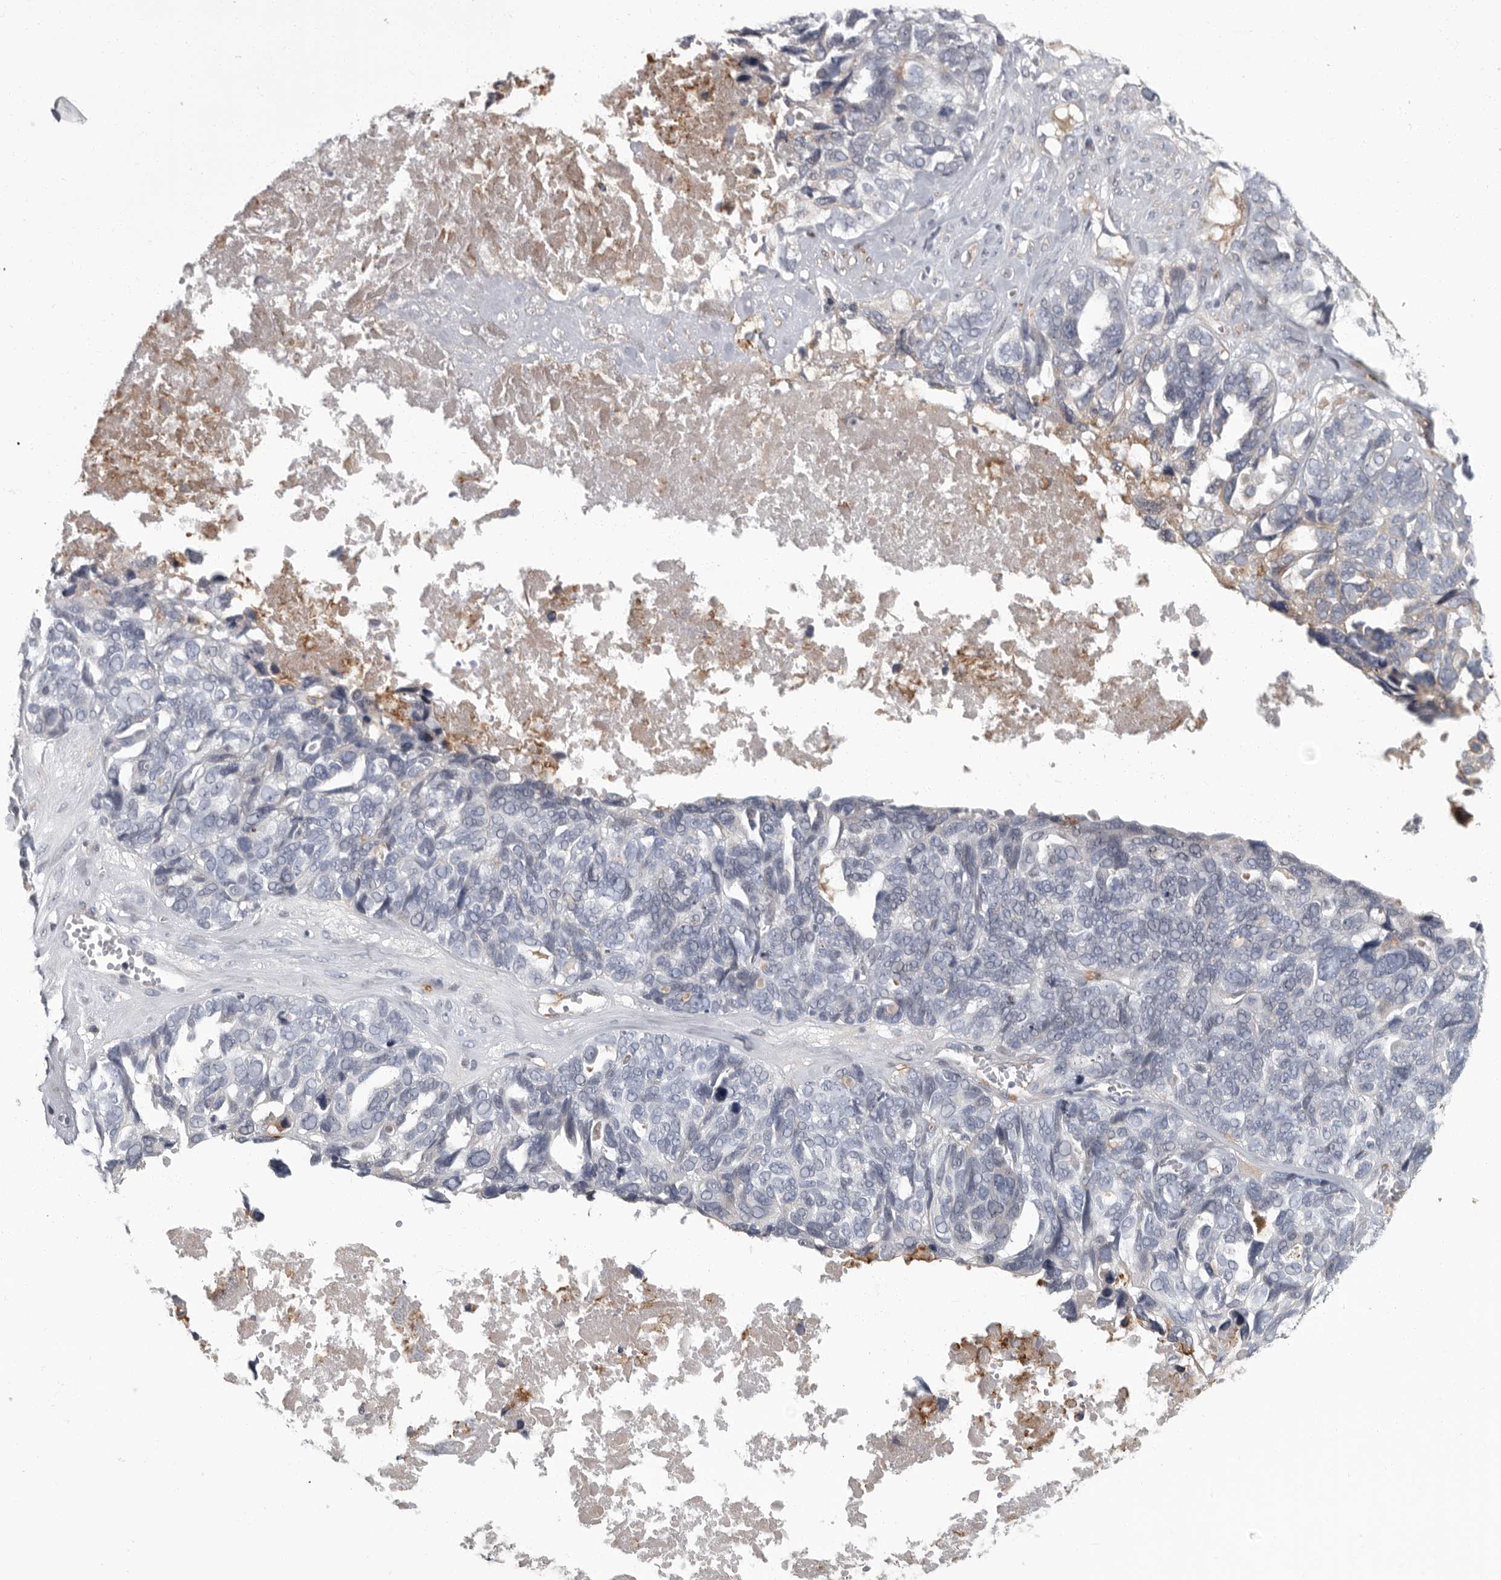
{"staining": {"intensity": "negative", "quantity": "none", "location": "none"}, "tissue": "ovarian cancer", "cell_type": "Tumor cells", "image_type": "cancer", "snomed": [{"axis": "morphology", "description": "Cystadenocarcinoma, serous, NOS"}, {"axis": "topography", "description": "Ovary"}], "caption": "Serous cystadenocarcinoma (ovarian) was stained to show a protein in brown. There is no significant staining in tumor cells. (DAB IHC with hematoxylin counter stain).", "gene": "SLC25A39", "patient": {"sex": "female", "age": 79}}